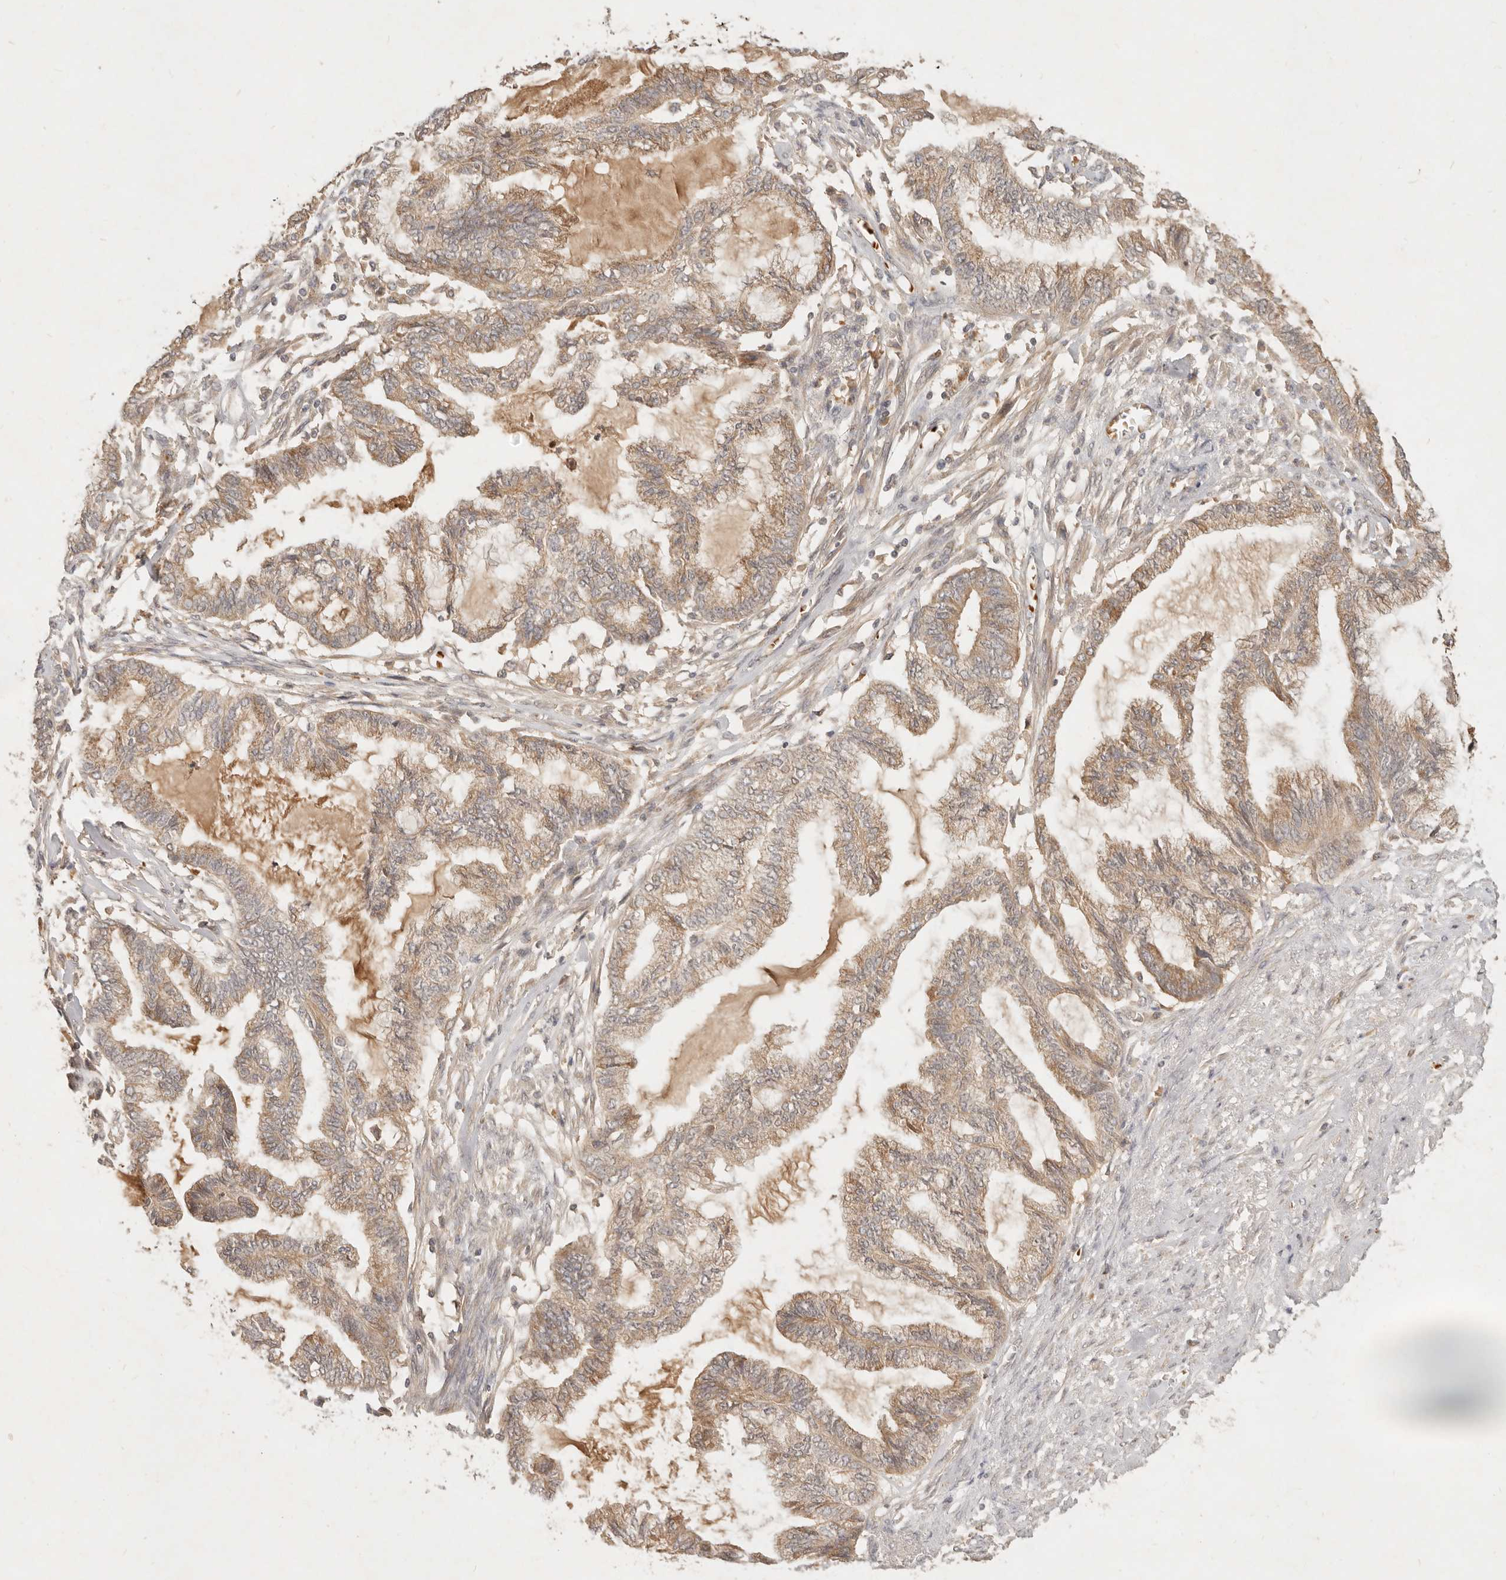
{"staining": {"intensity": "moderate", "quantity": ">75%", "location": "cytoplasmic/membranous"}, "tissue": "endometrial cancer", "cell_type": "Tumor cells", "image_type": "cancer", "snomed": [{"axis": "morphology", "description": "Adenocarcinoma, NOS"}, {"axis": "topography", "description": "Endometrium"}], "caption": "This photomicrograph displays endometrial adenocarcinoma stained with immunohistochemistry to label a protein in brown. The cytoplasmic/membranous of tumor cells show moderate positivity for the protein. Nuclei are counter-stained blue.", "gene": "FREM2", "patient": {"sex": "female", "age": 86}}